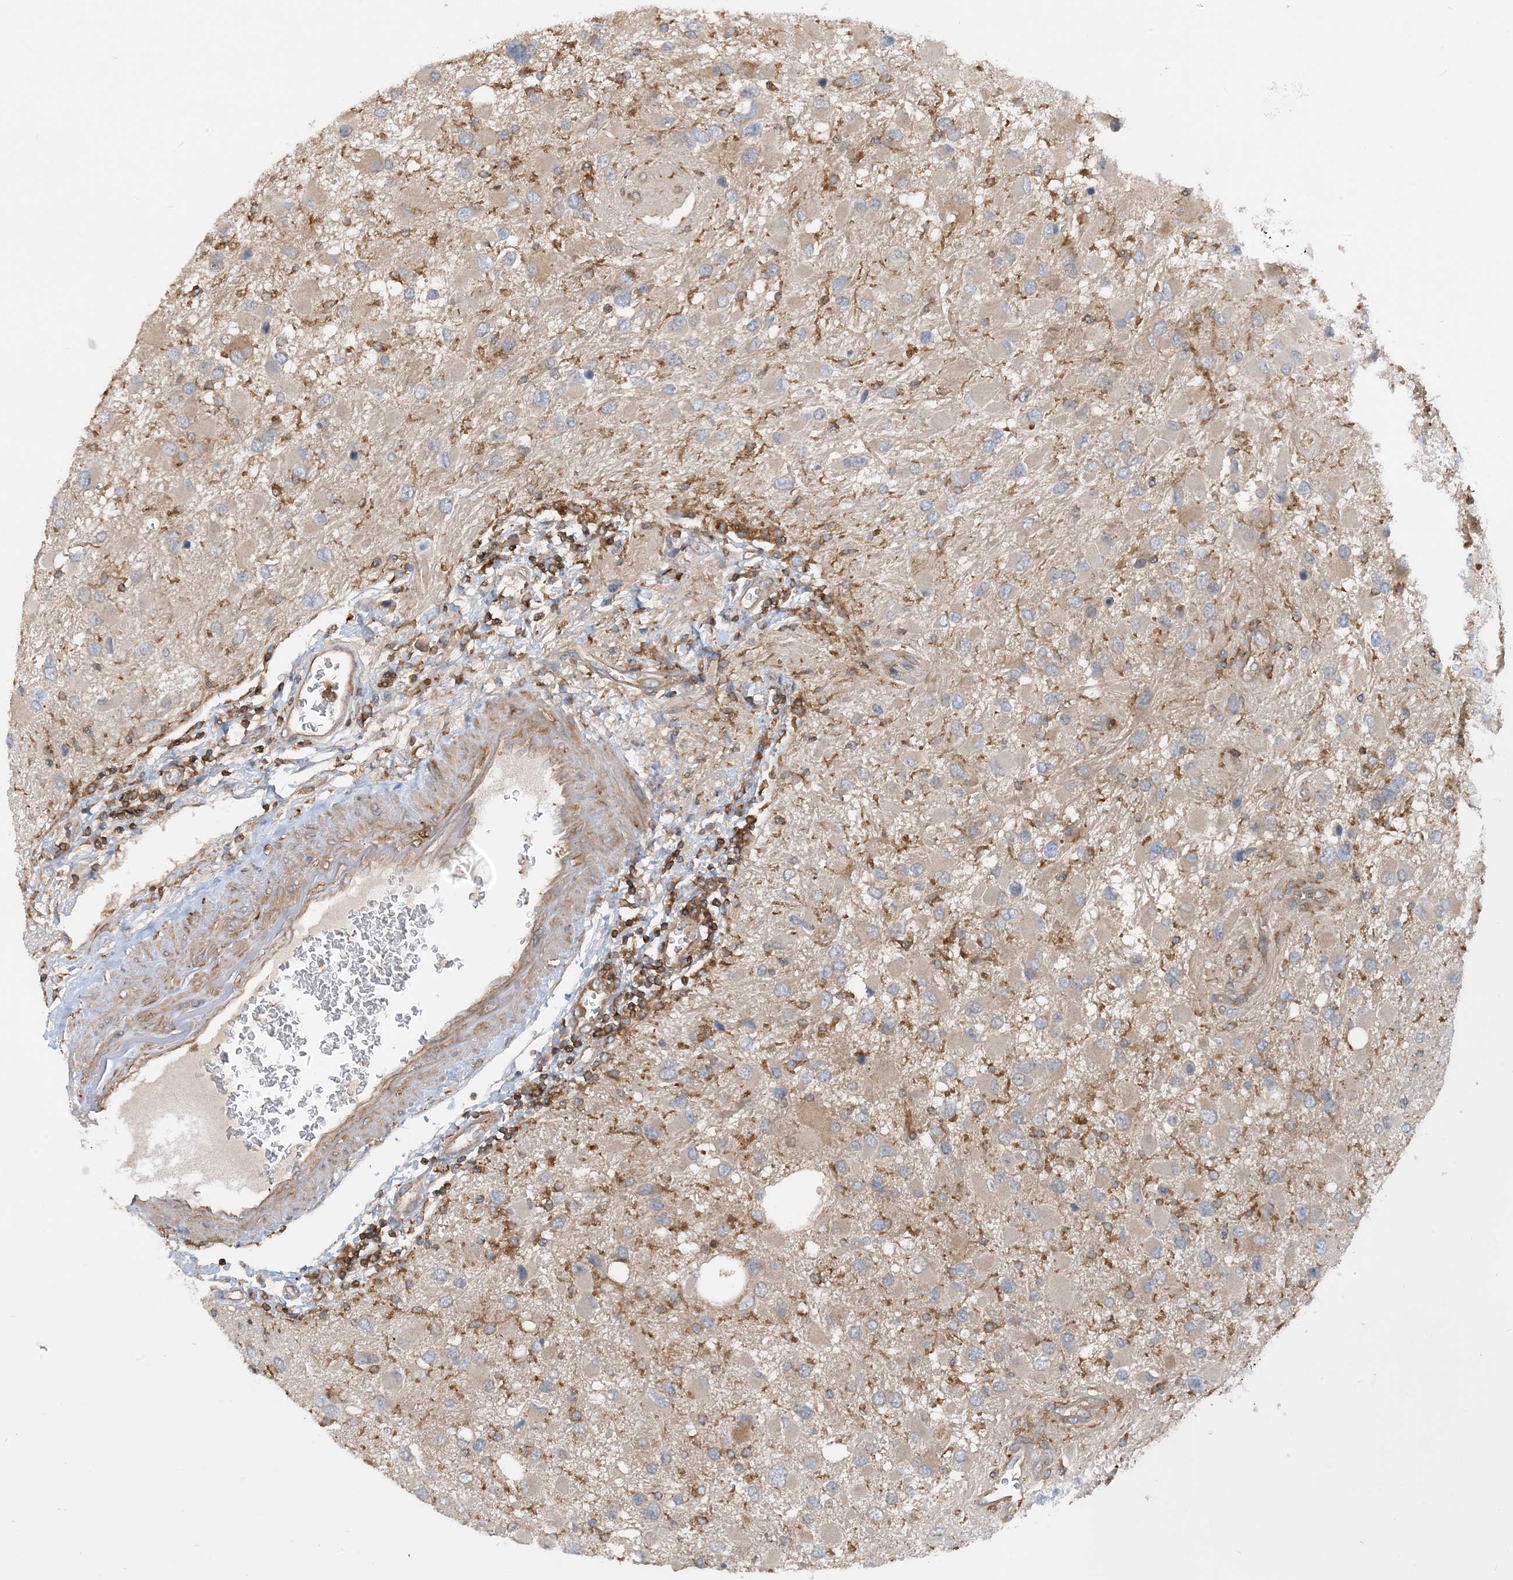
{"staining": {"intensity": "negative", "quantity": "none", "location": "none"}, "tissue": "glioma", "cell_type": "Tumor cells", "image_type": "cancer", "snomed": [{"axis": "morphology", "description": "Glioma, malignant, High grade"}, {"axis": "topography", "description": "Brain"}], "caption": "A high-resolution micrograph shows immunohistochemistry staining of high-grade glioma (malignant), which reveals no significant staining in tumor cells.", "gene": "SFMBT2", "patient": {"sex": "male", "age": 53}}